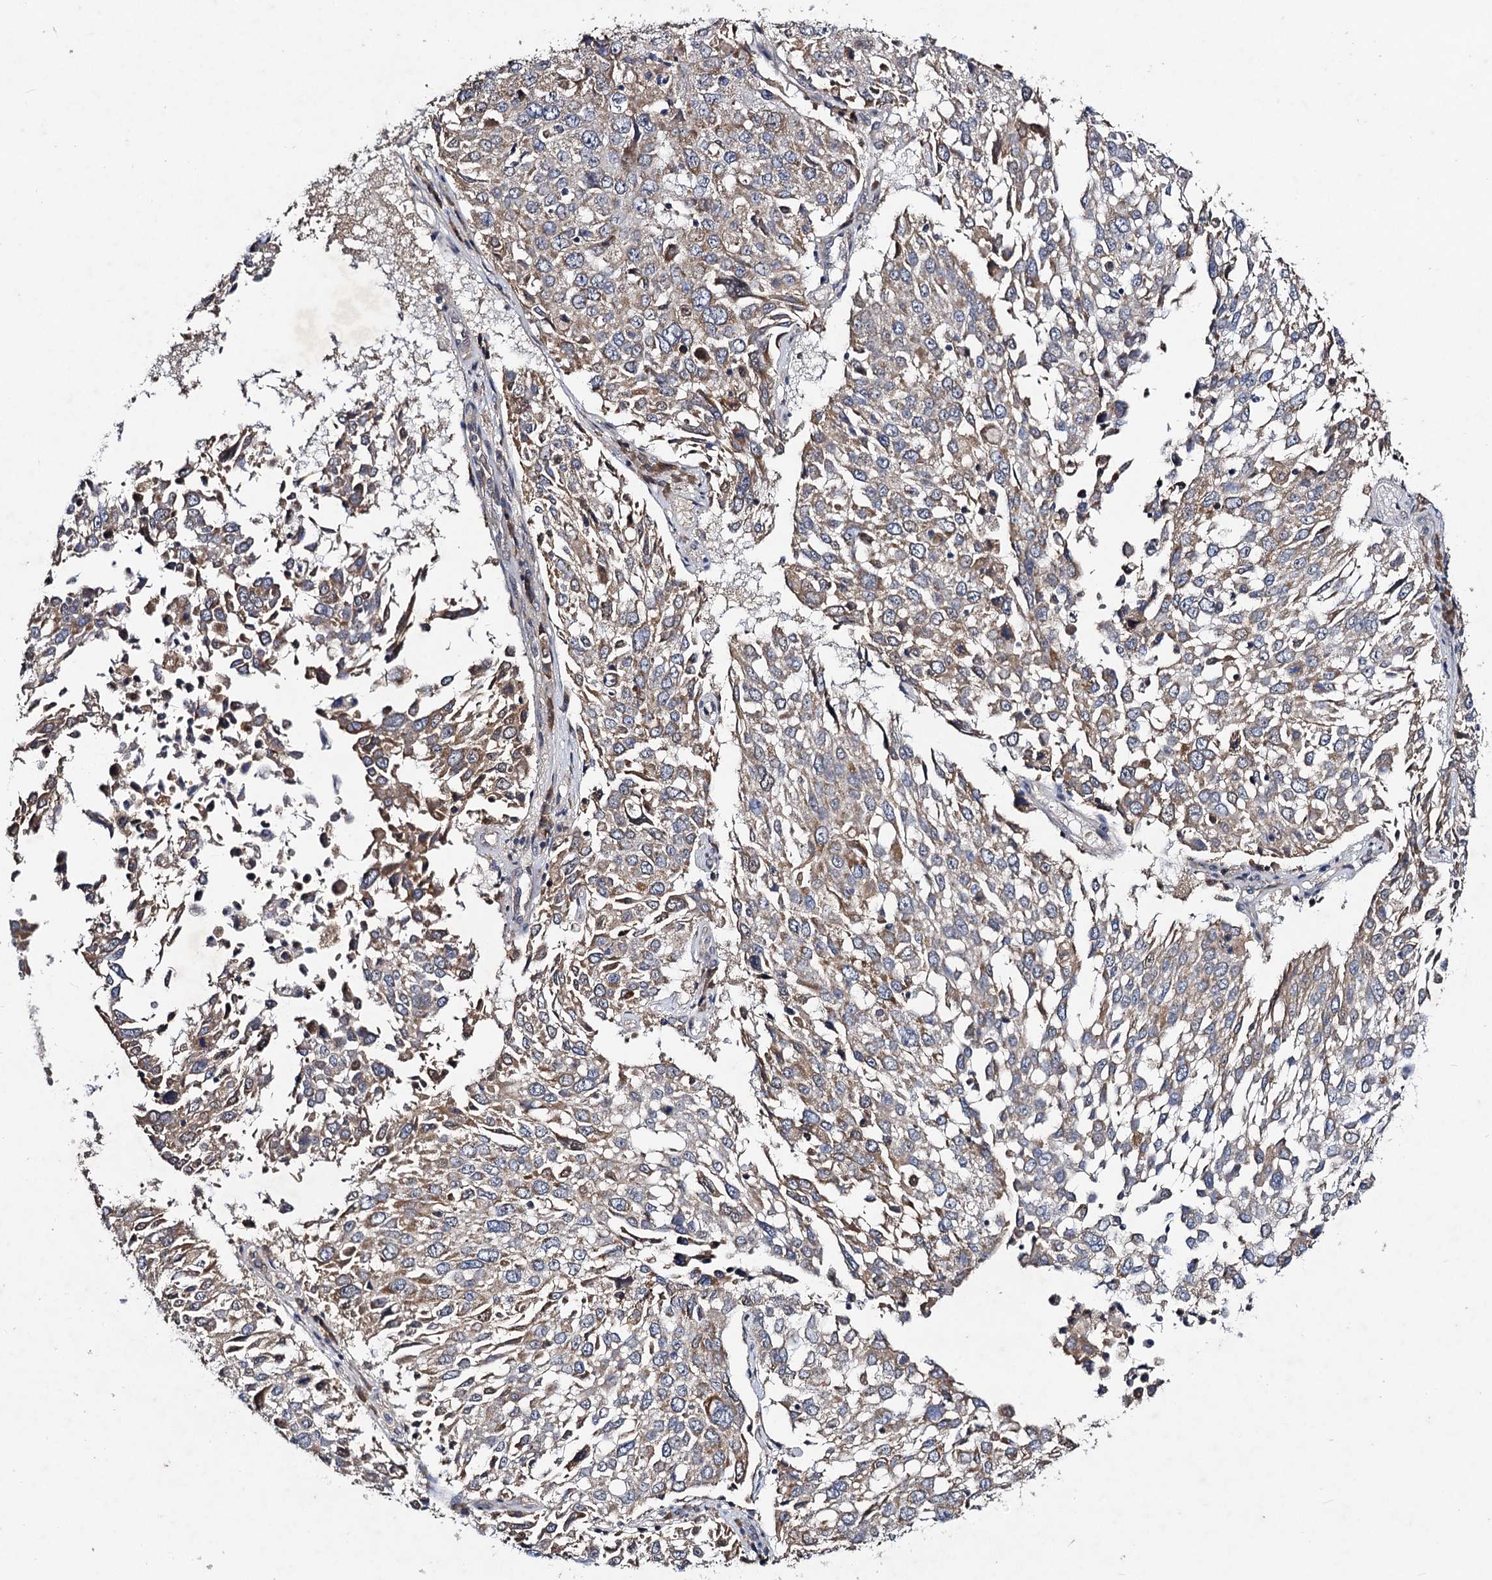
{"staining": {"intensity": "moderate", "quantity": "25%-75%", "location": "cytoplasmic/membranous"}, "tissue": "lung cancer", "cell_type": "Tumor cells", "image_type": "cancer", "snomed": [{"axis": "morphology", "description": "Squamous cell carcinoma, NOS"}, {"axis": "topography", "description": "Lung"}], "caption": "Protein expression analysis of lung cancer (squamous cell carcinoma) demonstrates moderate cytoplasmic/membranous expression in approximately 25%-75% of tumor cells.", "gene": "VPS37D", "patient": {"sex": "male", "age": 65}}